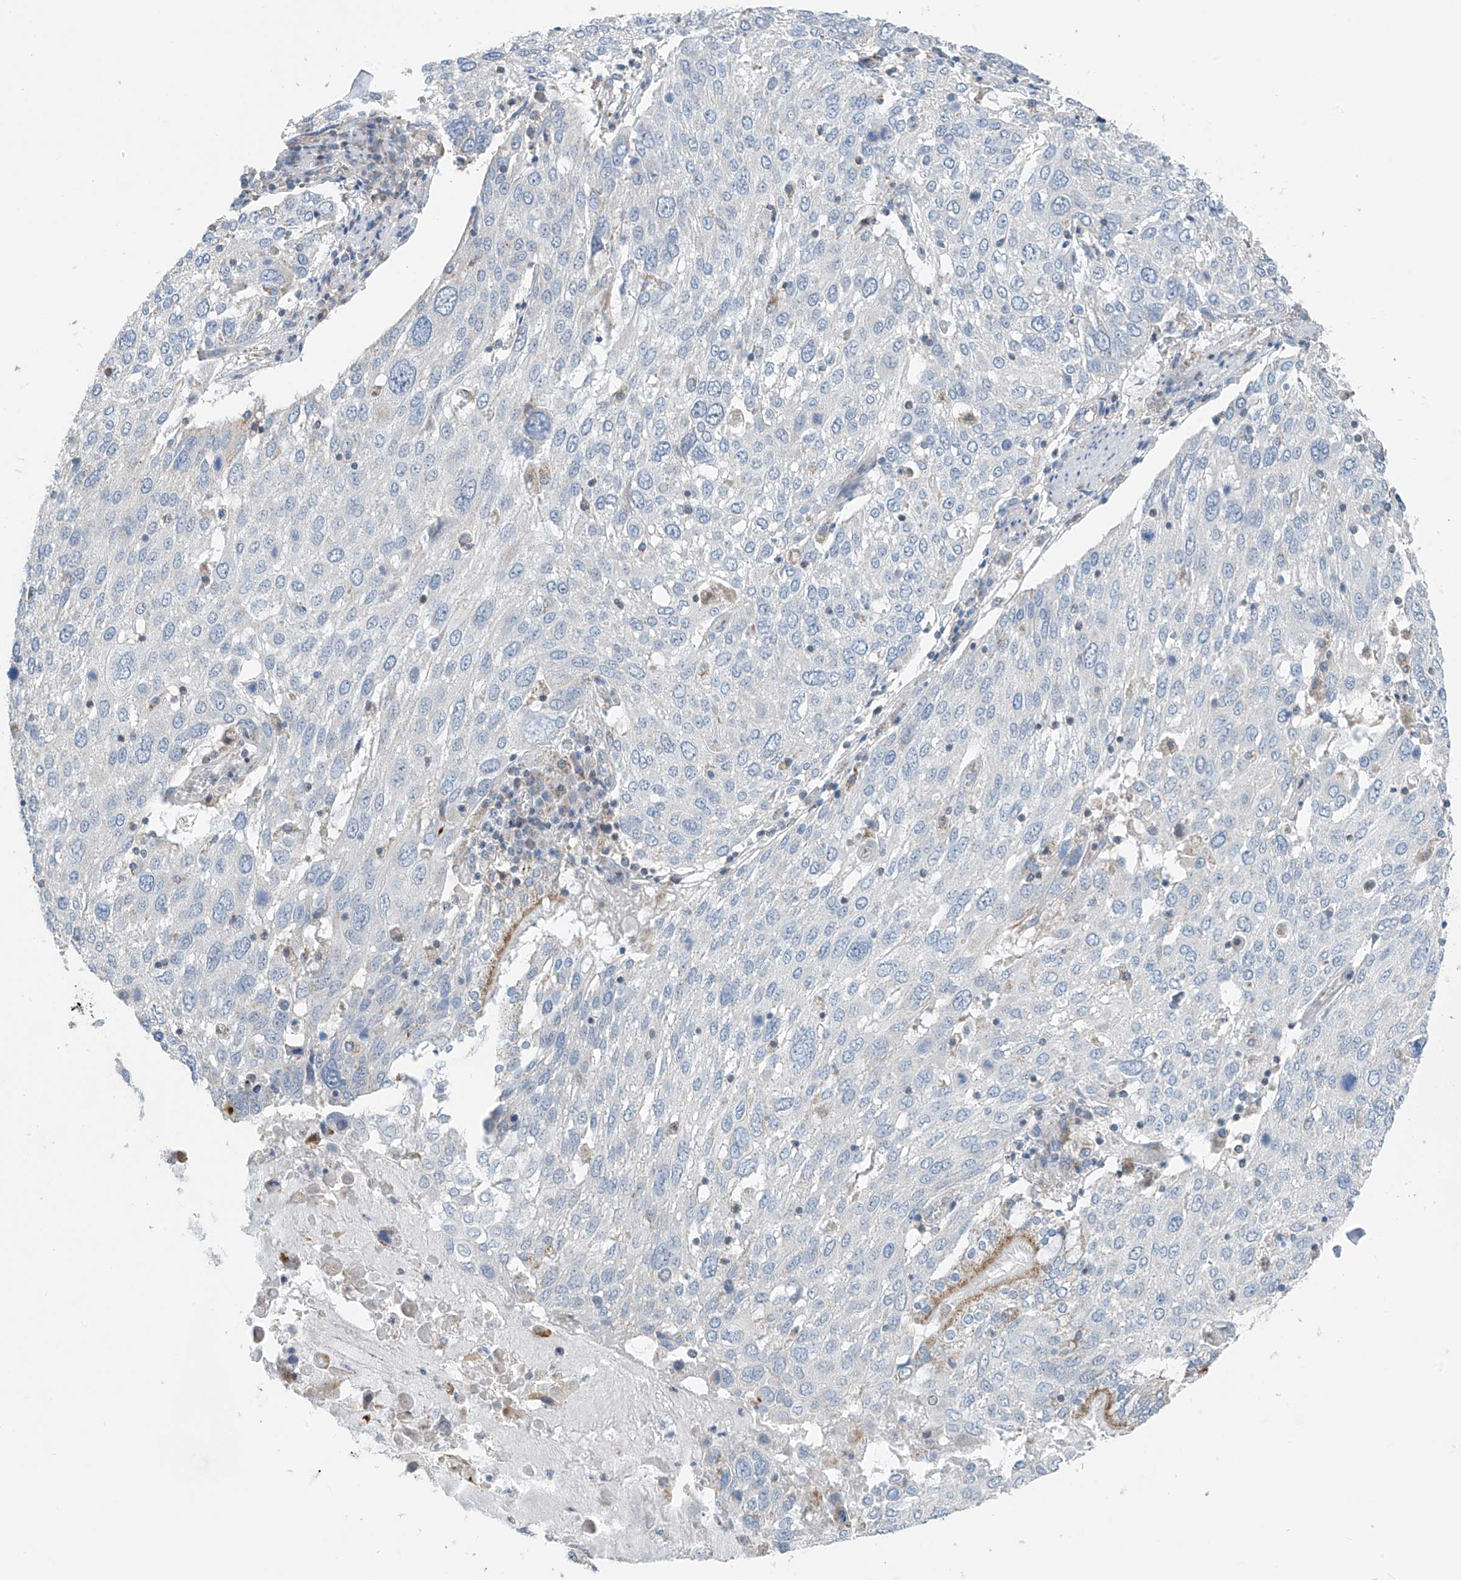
{"staining": {"intensity": "negative", "quantity": "none", "location": "none"}, "tissue": "lung cancer", "cell_type": "Tumor cells", "image_type": "cancer", "snomed": [{"axis": "morphology", "description": "Squamous cell carcinoma, NOS"}, {"axis": "topography", "description": "Lung"}], "caption": "A micrograph of human squamous cell carcinoma (lung) is negative for staining in tumor cells.", "gene": "SYN3", "patient": {"sex": "male", "age": 65}}